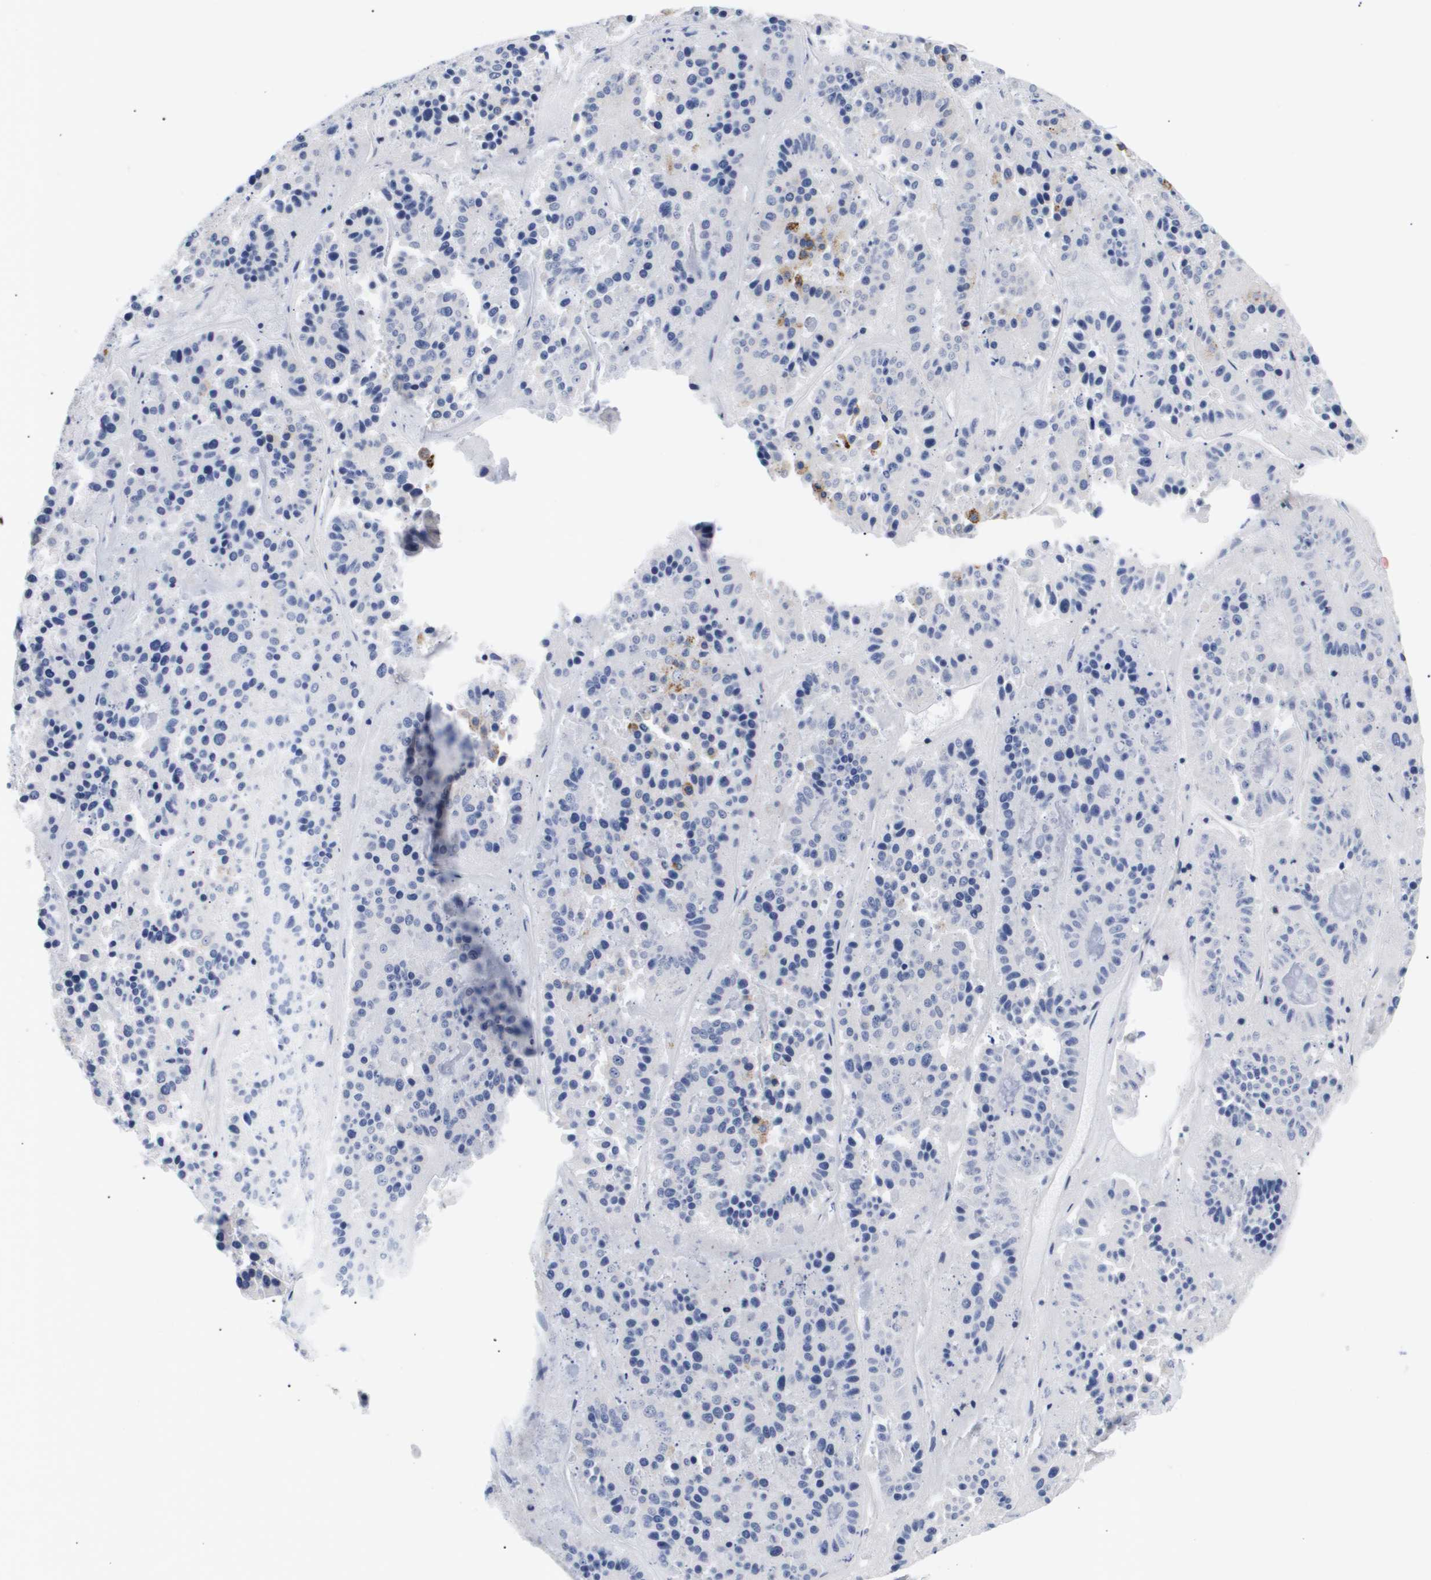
{"staining": {"intensity": "negative", "quantity": "none", "location": "none"}, "tissue": "pancreatic cancer", "cell_type": "Tumor cells", "image_type": "cancer", "snomed": [{"axis": "morphology", "description": "Adenocarcinoma, NOS"}, {"axis": "topography", "description": "Pancreas"}], "caption": "Pancreatic cancer (adenocarcinoma) was stained to show a protein in brown. There is no significant positivity in tumor cells.", "gene": "SHD", "patient": {"sex": "male", "age": 50}}